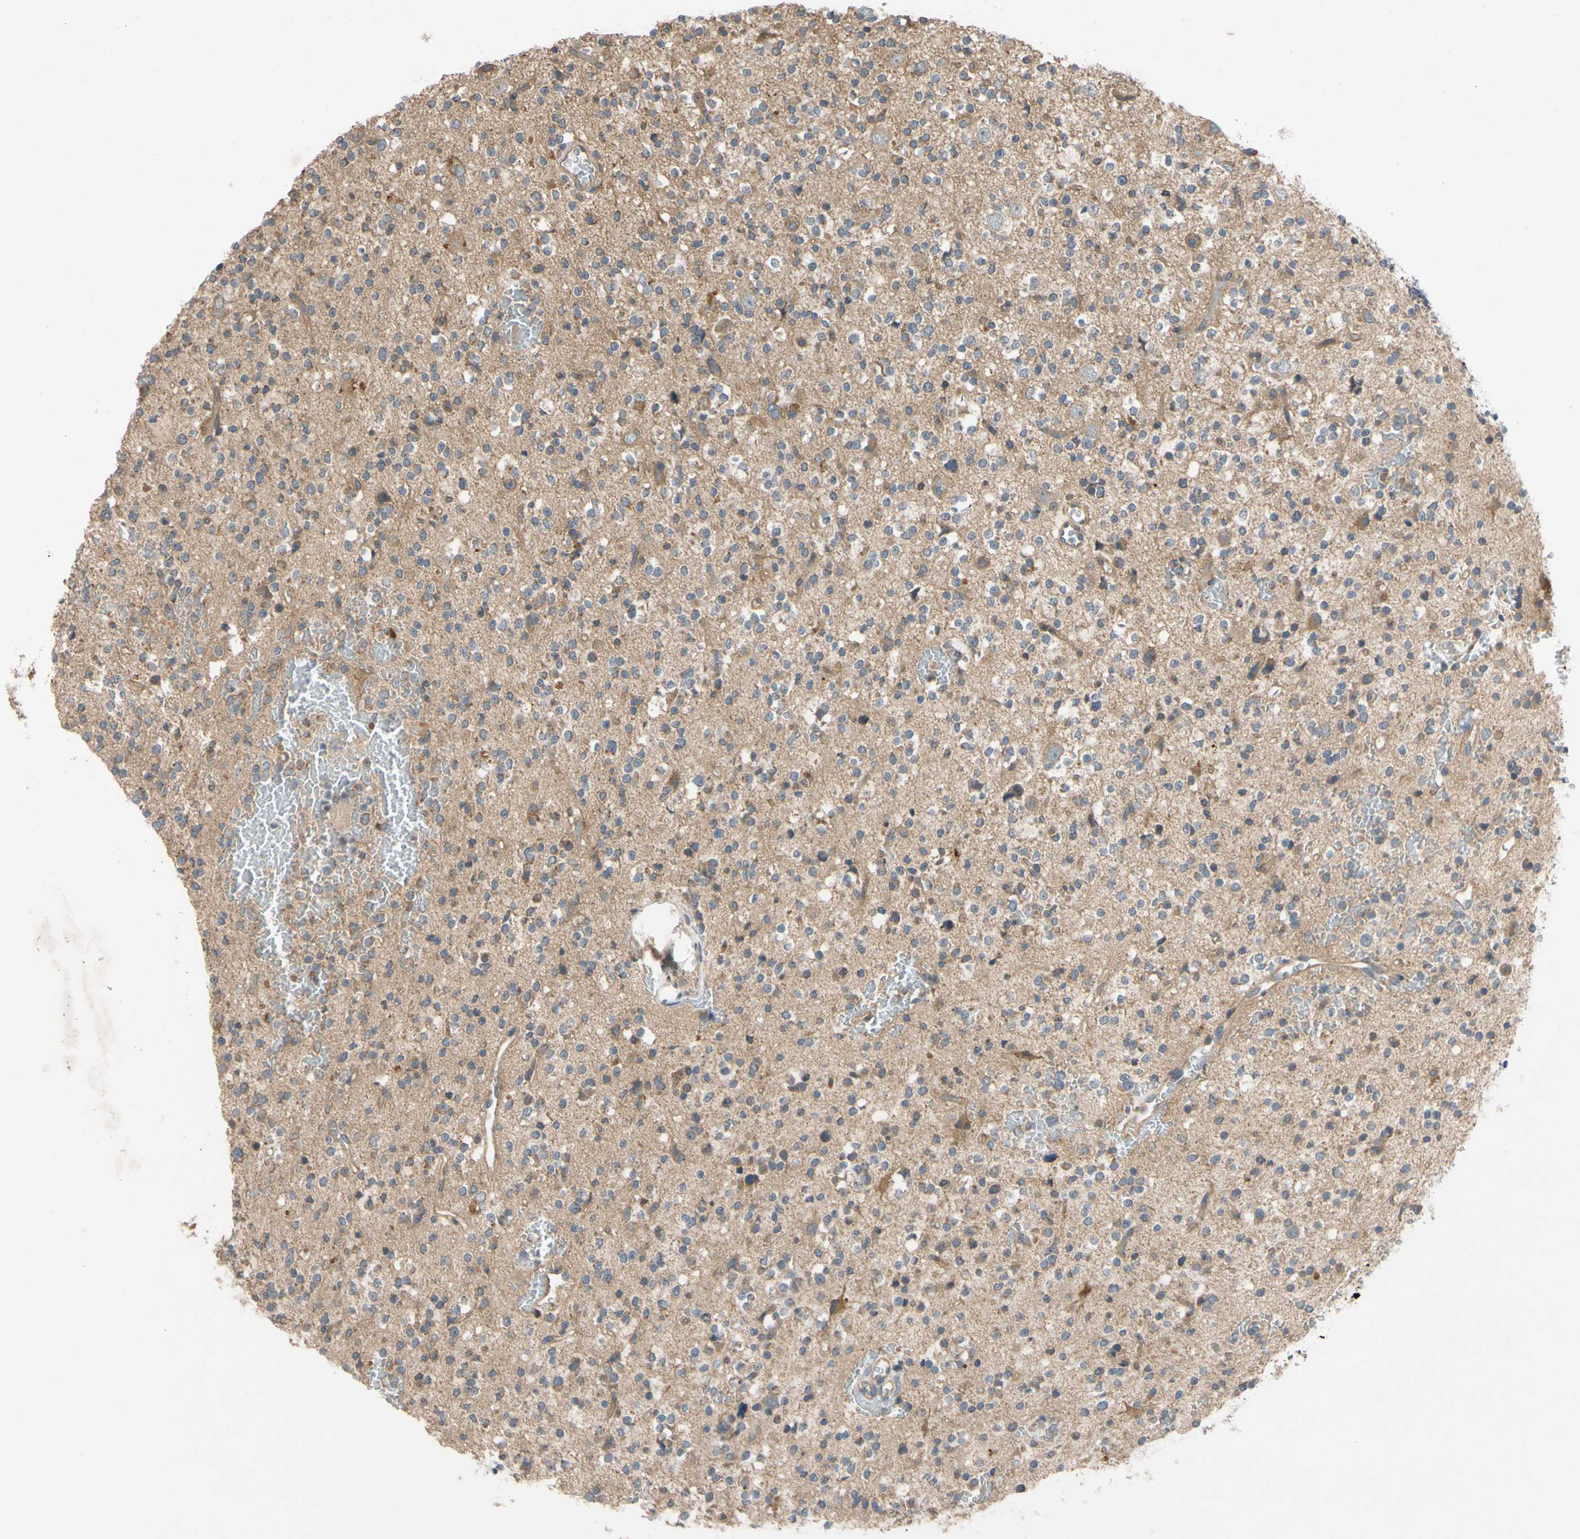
{"staining": {"intensity": "weak", "quantity": "25%-75%", "location": "cytoplasmic/membranous"}, "tissue": "glioma", "cell_type": "Tumor cells", "image_type": "cancer", "snomed": [{"axis": "morphology", "description": "Glioma, malignant, High grade"}, {"axis": "topography", "description": "Brain"}], "caption": "Protein expression analysis of glioma shows weak cytoplasmic/membranous staining in approximately 25%-75% of tumor cells.", "gene": "MBTPS2", "patient": {"sex": "male", "age": 47}}